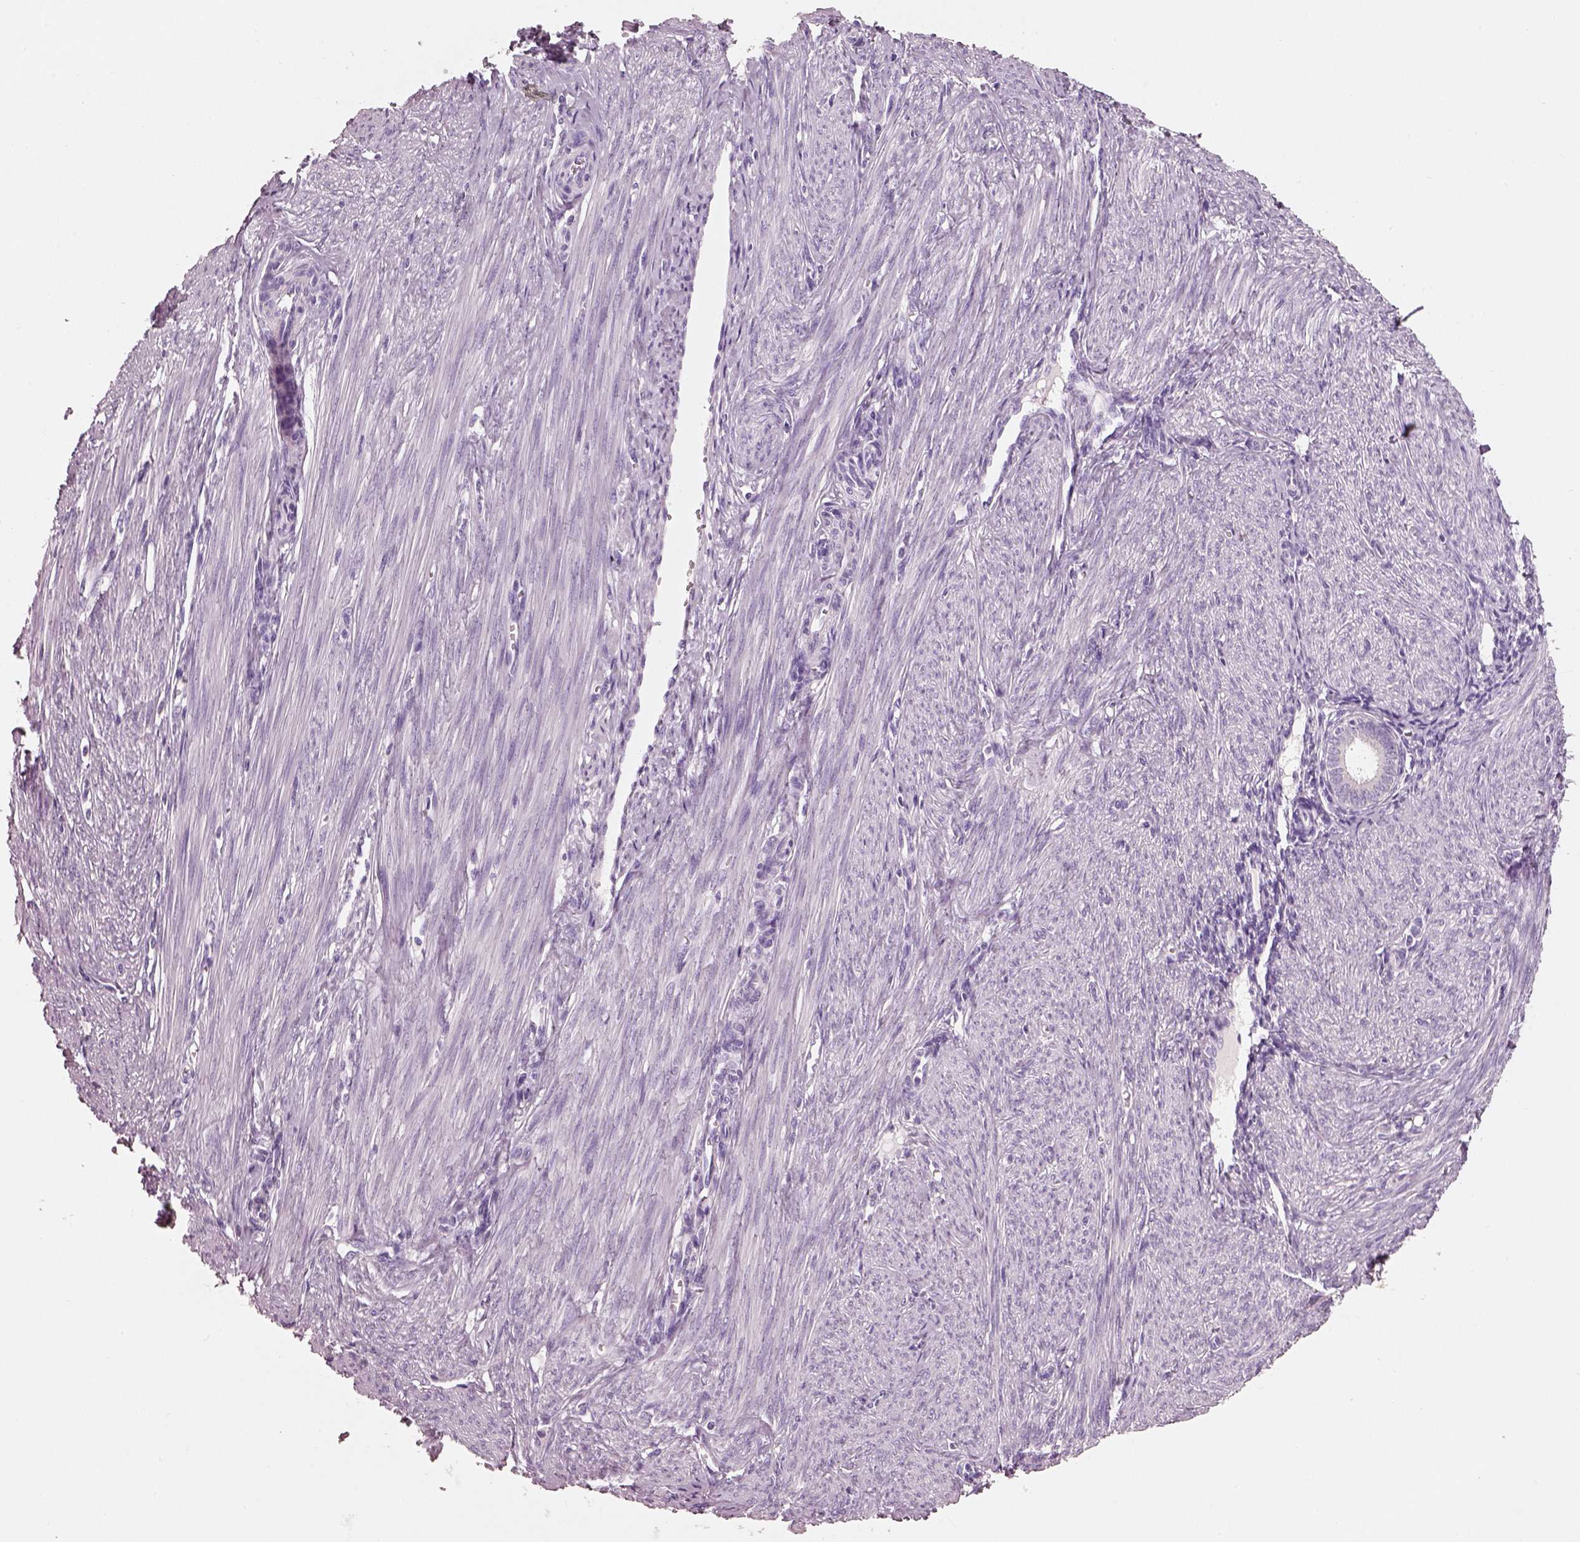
{"staining": {"intensity": "negative", "quantity": "none", "location": "none"}, "tissue": "endometrium", "cell_type": "Cells in endometrial stroma", "image_type": "normal", "snomed": [{"axis": "morphology", "description": "Normal tissue, NOS"}, {"axis": "topography", "description": "Endometrium"}], "caption": "Cells in endometrial stroma show no significant protein positivity in unremarkable endometrium. Nuclei are stained in blue.", "gene": "PNOC", "patient": {"sex": "female", "age": 39}}